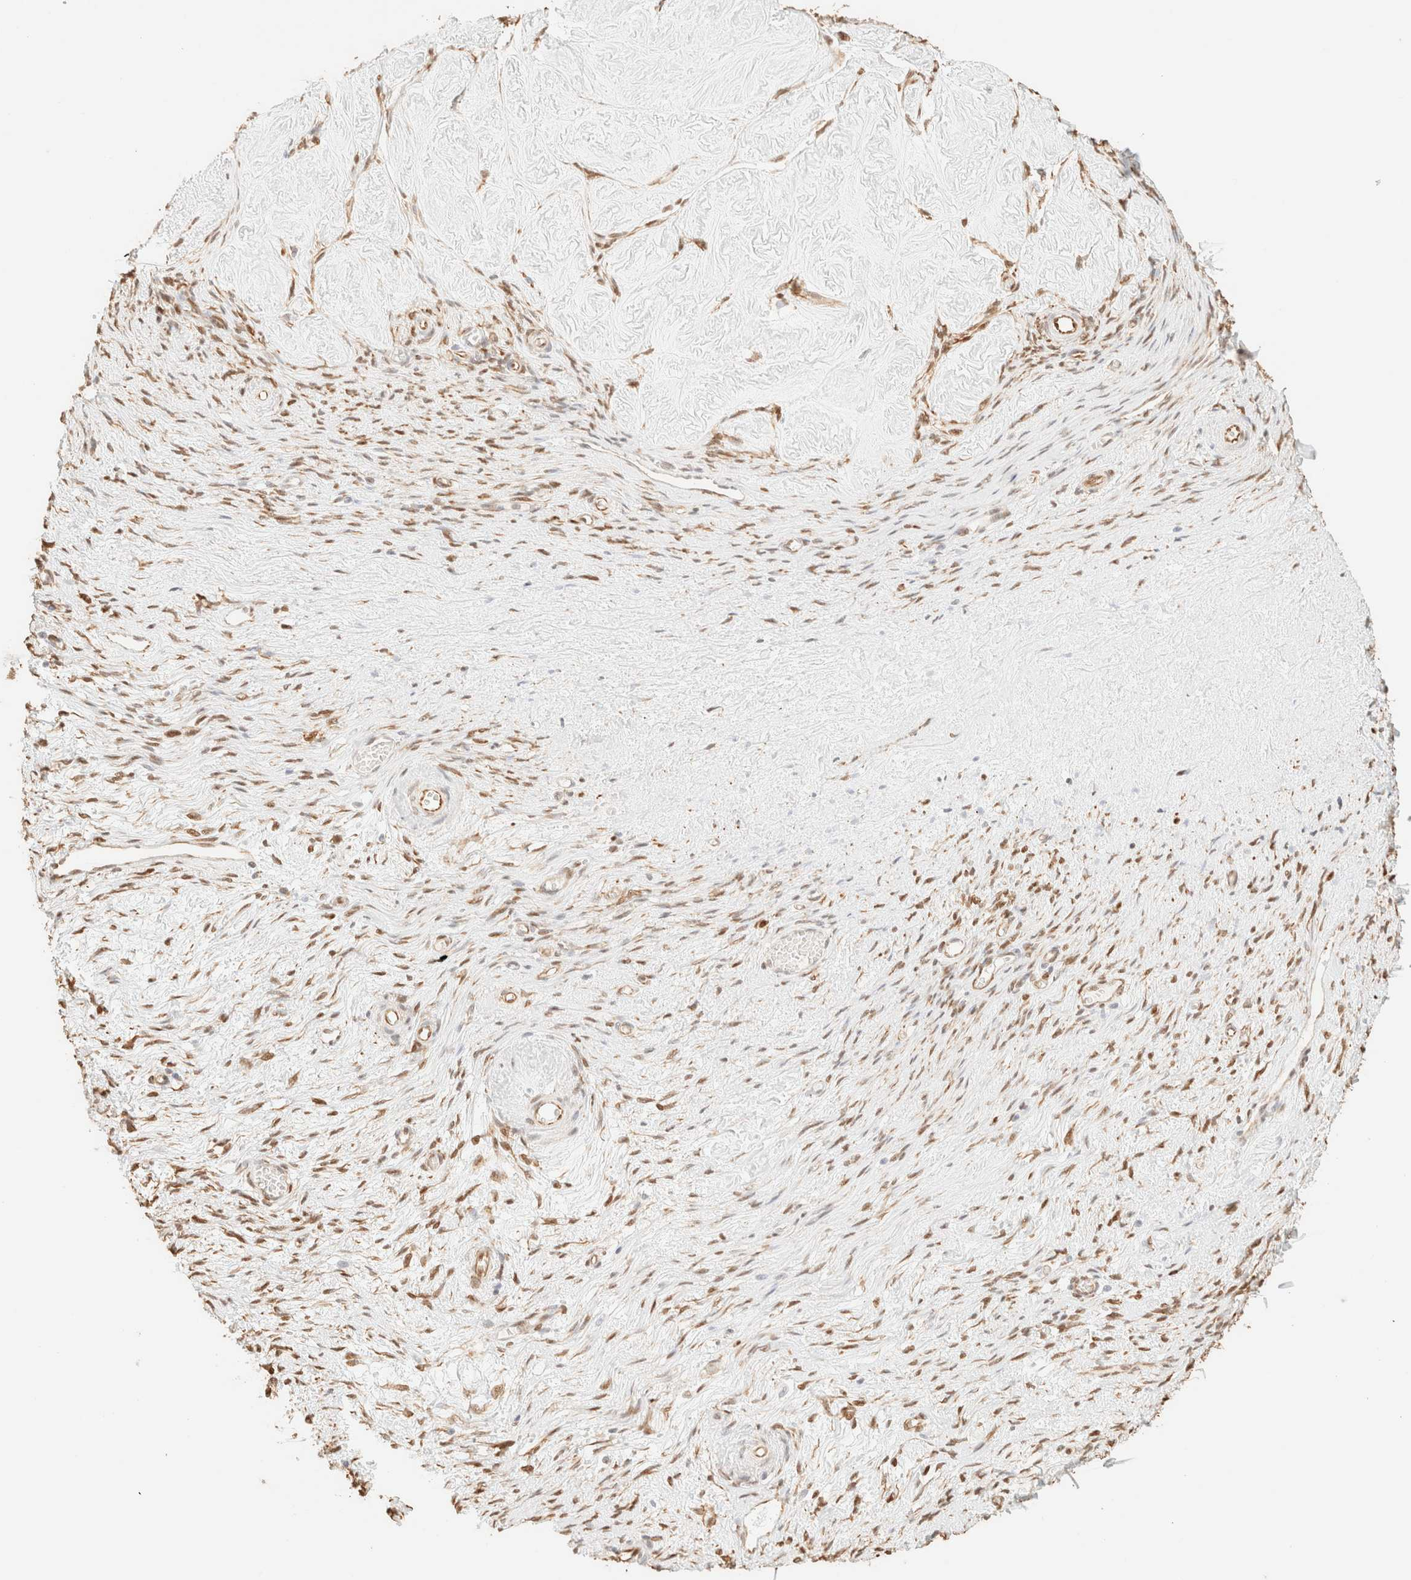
{"staining": {"intensity": "moderate", "quantity": ">75%", "location": "cytoplasmic/membranous,nuclear"}, "tissue": "adipose tissue", "cell_type": "Adipocytes", "image_type": "normal", "snomed": [{"axis": "morphology", "description": "Normal tissue, NOS"}, {"axis": "topography", "description": "Vascular tissue"}, {"axis": "topography", "description": "Fallopian tube"}, {"axis": "topography", "description": "Ovary"}], "caption": "Benign adipose tissue was stained to show a protein in brown. There is medium levels of moderate cytoplasmic/membranous,nuclear expression in approximately >75% of adipocytes. (DAB (3,3'-diaminobenzidine) IHC, brown staining for protein, blue staining for nuclei).", "gene": "ZSCAN18", "patient": {"sex": "female", "age": 67}}